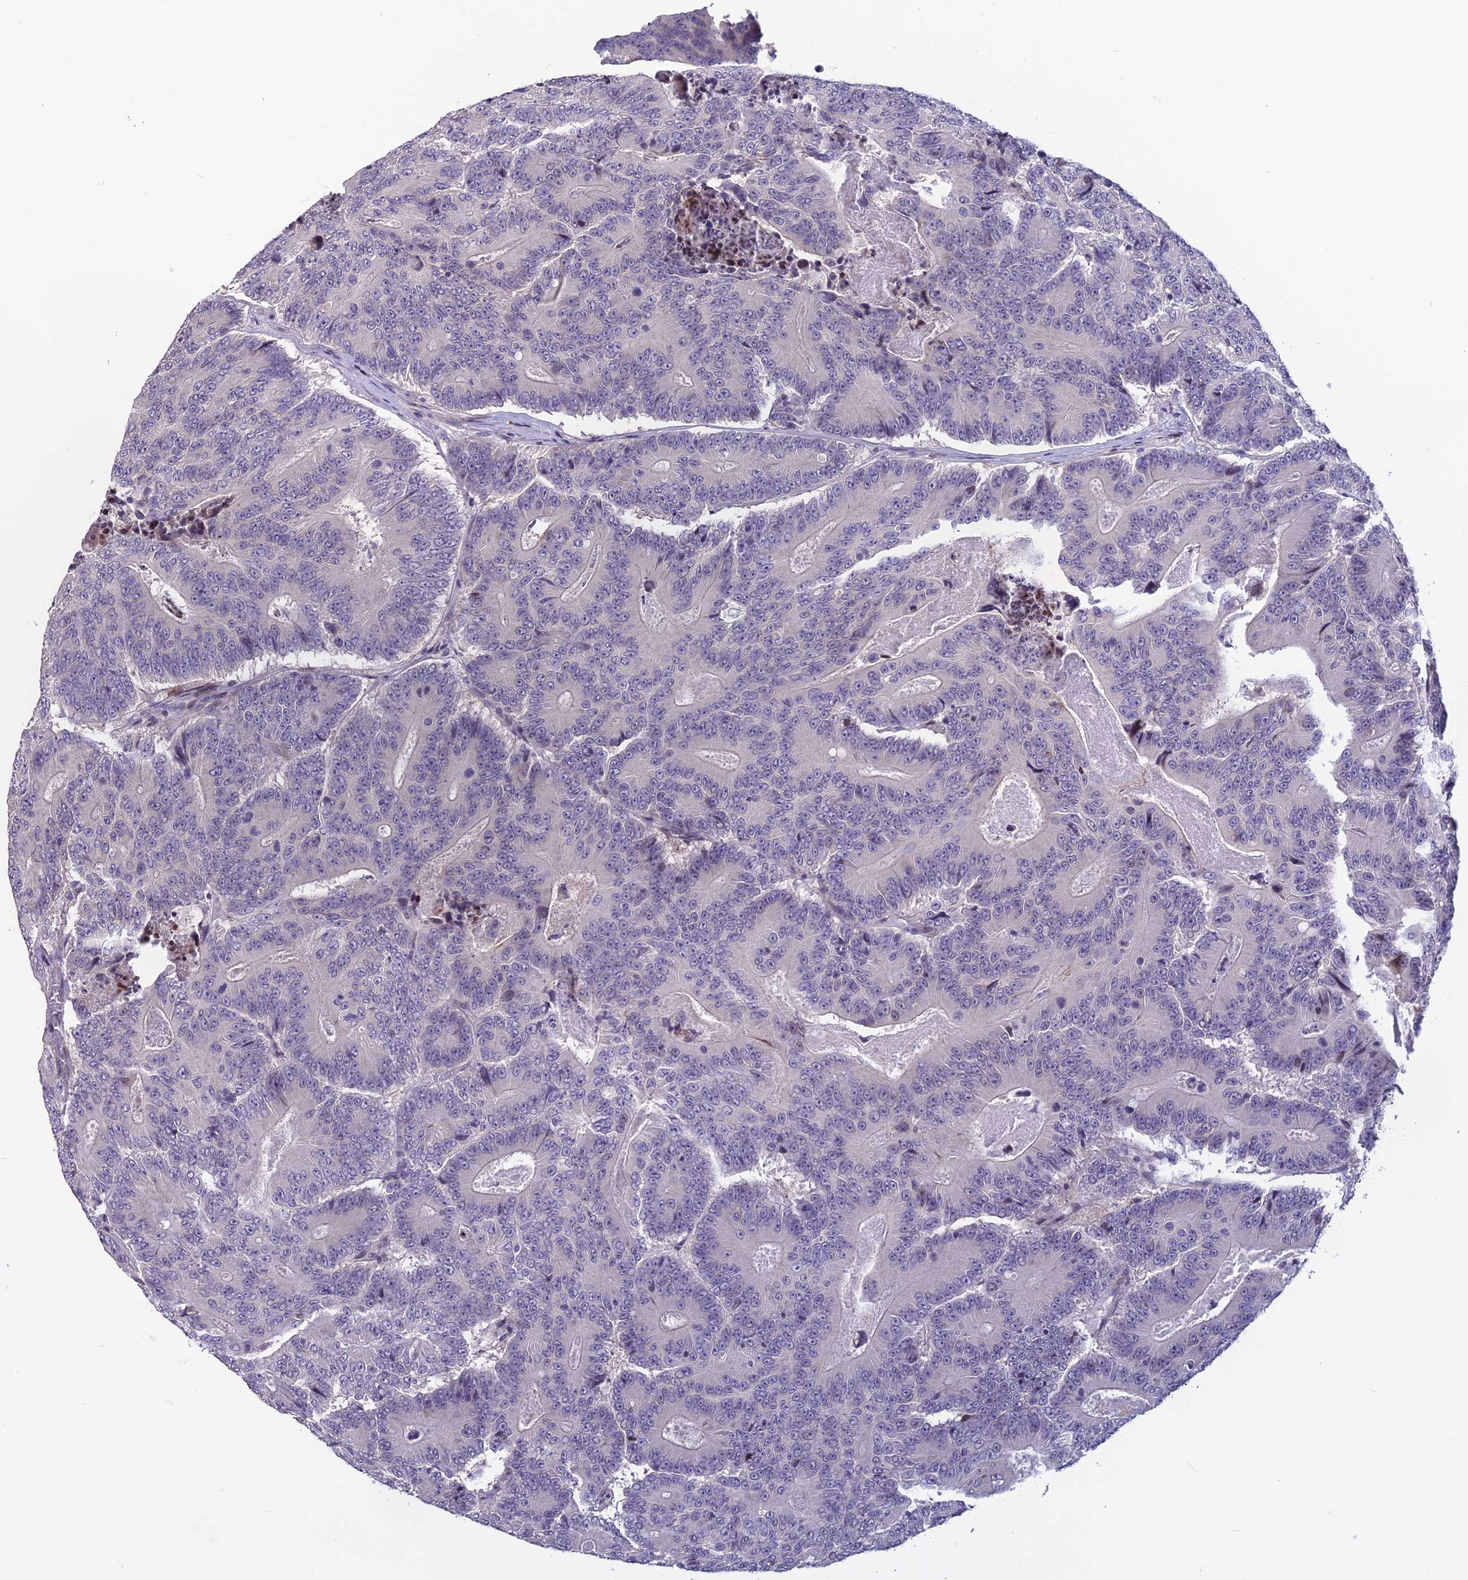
{"staining": {"intensity": "negative", "quantity": "none", "location": "none"}, "tissue": "colorectal cancer", "cell_type": "Tumor cells", "image_type": "cancer", "snomed": [{"axis": "morphology", "description": "Adenocarcinoma, NOS"}, {"axis": "topography", "description": "Colon"}], "caption": "High magnification brightfield microscopy of colorectal adenocarcinoma stained with DAB (3,3'-diaminobenzidine) (brown) and counterstained with hematoxylin (blue): tumor cells show no significant expression. (Stains: DAB (3,3'-diaminobenzidine) immunohistochemistry with hematoxylin counter stain, Microscopy: brightfield microscopy at high magnification).", "gene": "TMEM134", "patient": {"sex": "male", "age": 83}}